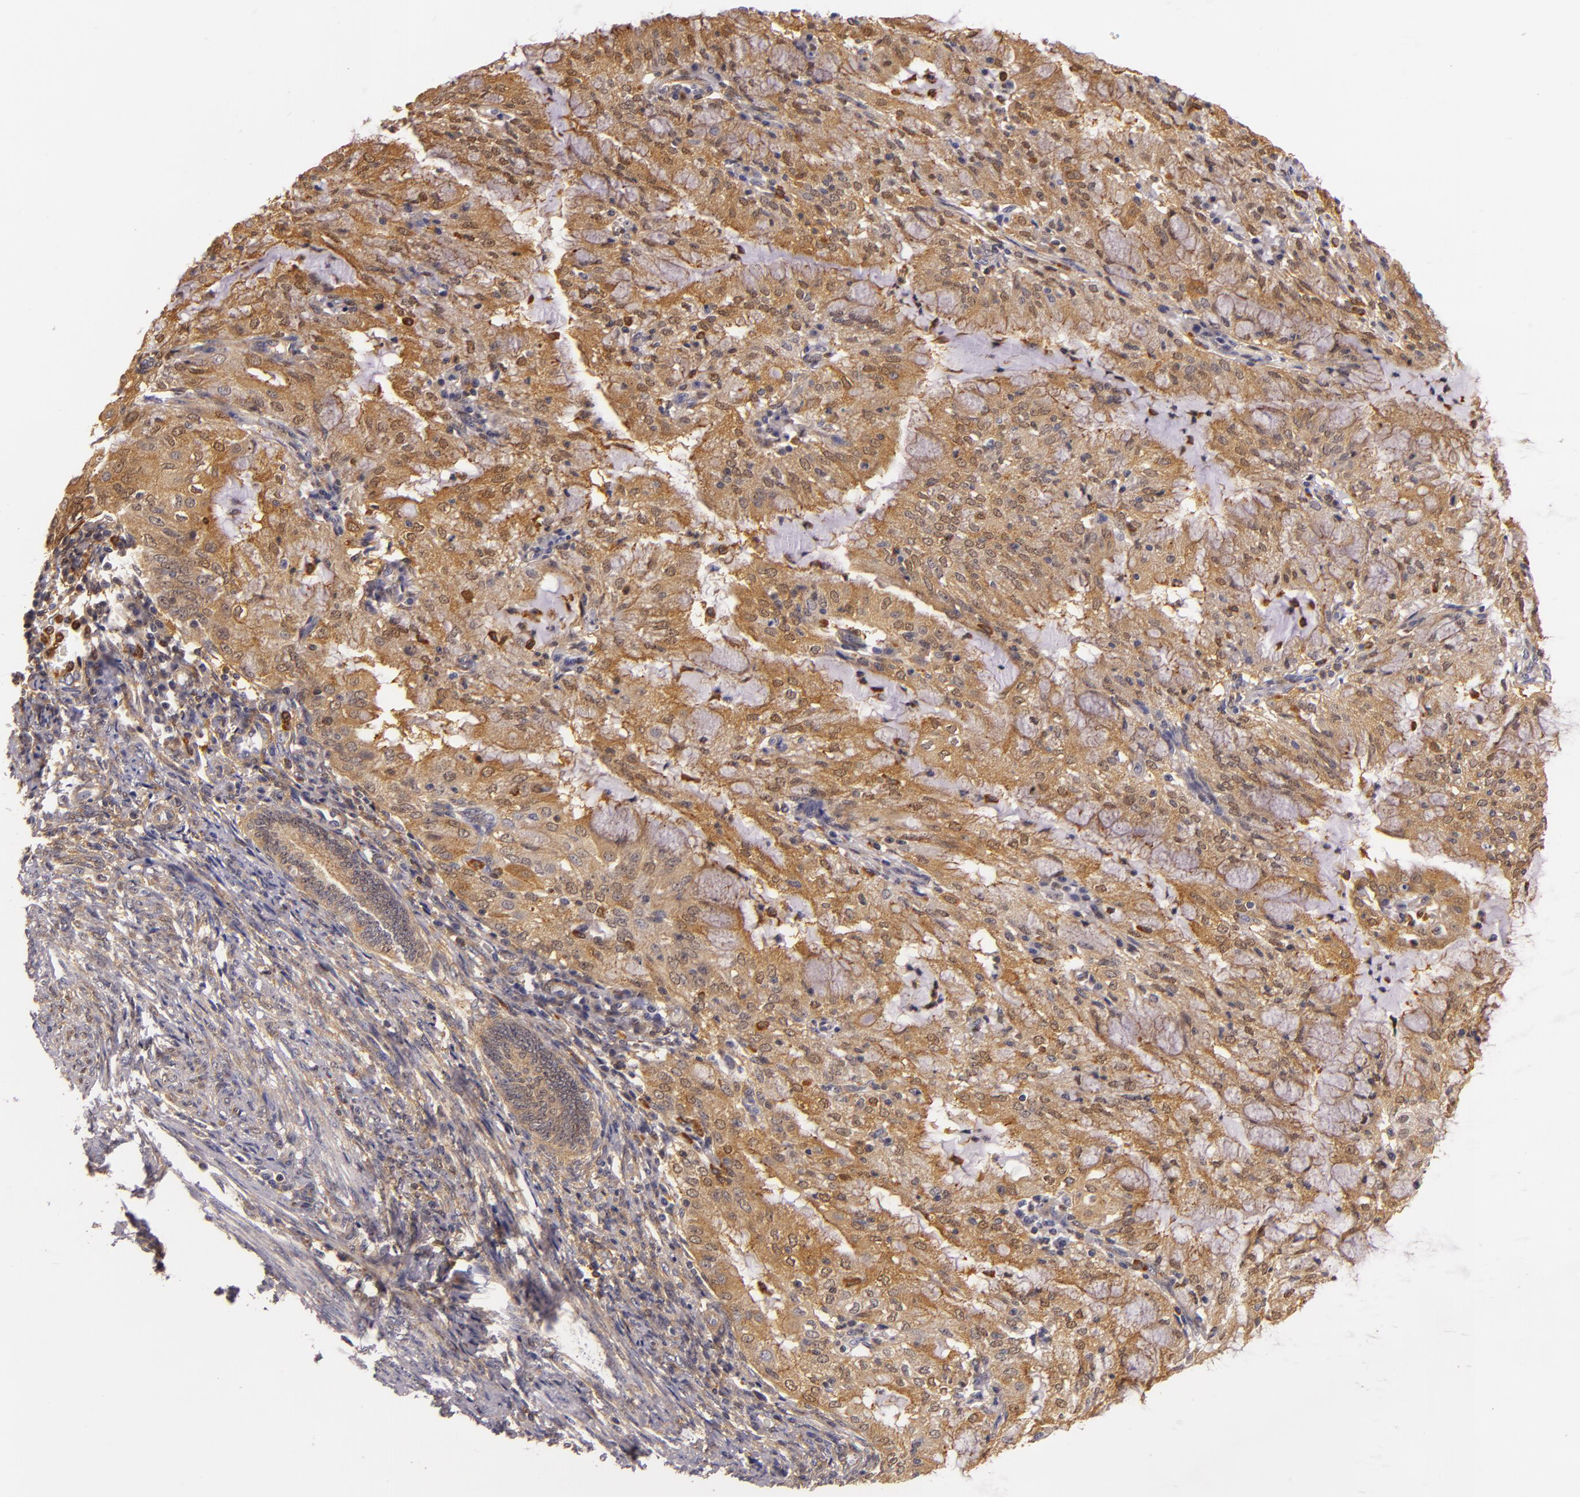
{"staining": {"intensity": "strong", "quantity": ">75%", "location": "nuclear"}, "tissue": "endometrial cancer", "cell_type": "Tumor cells", "image_type": "cancer", "snomed": [{"axis": "morphology", "description": "Adenocarcinoma, NOS"}, {"axis": "topography", "description": "Endometrium"}], "caption": "Strong nuclear expression for a protein is present in about >75% of tumor cells of endometrial adenocarcinoma using immunohistochemistry.", "gene": "TOM1", "patient": {"sex": "female", "age": 63}}